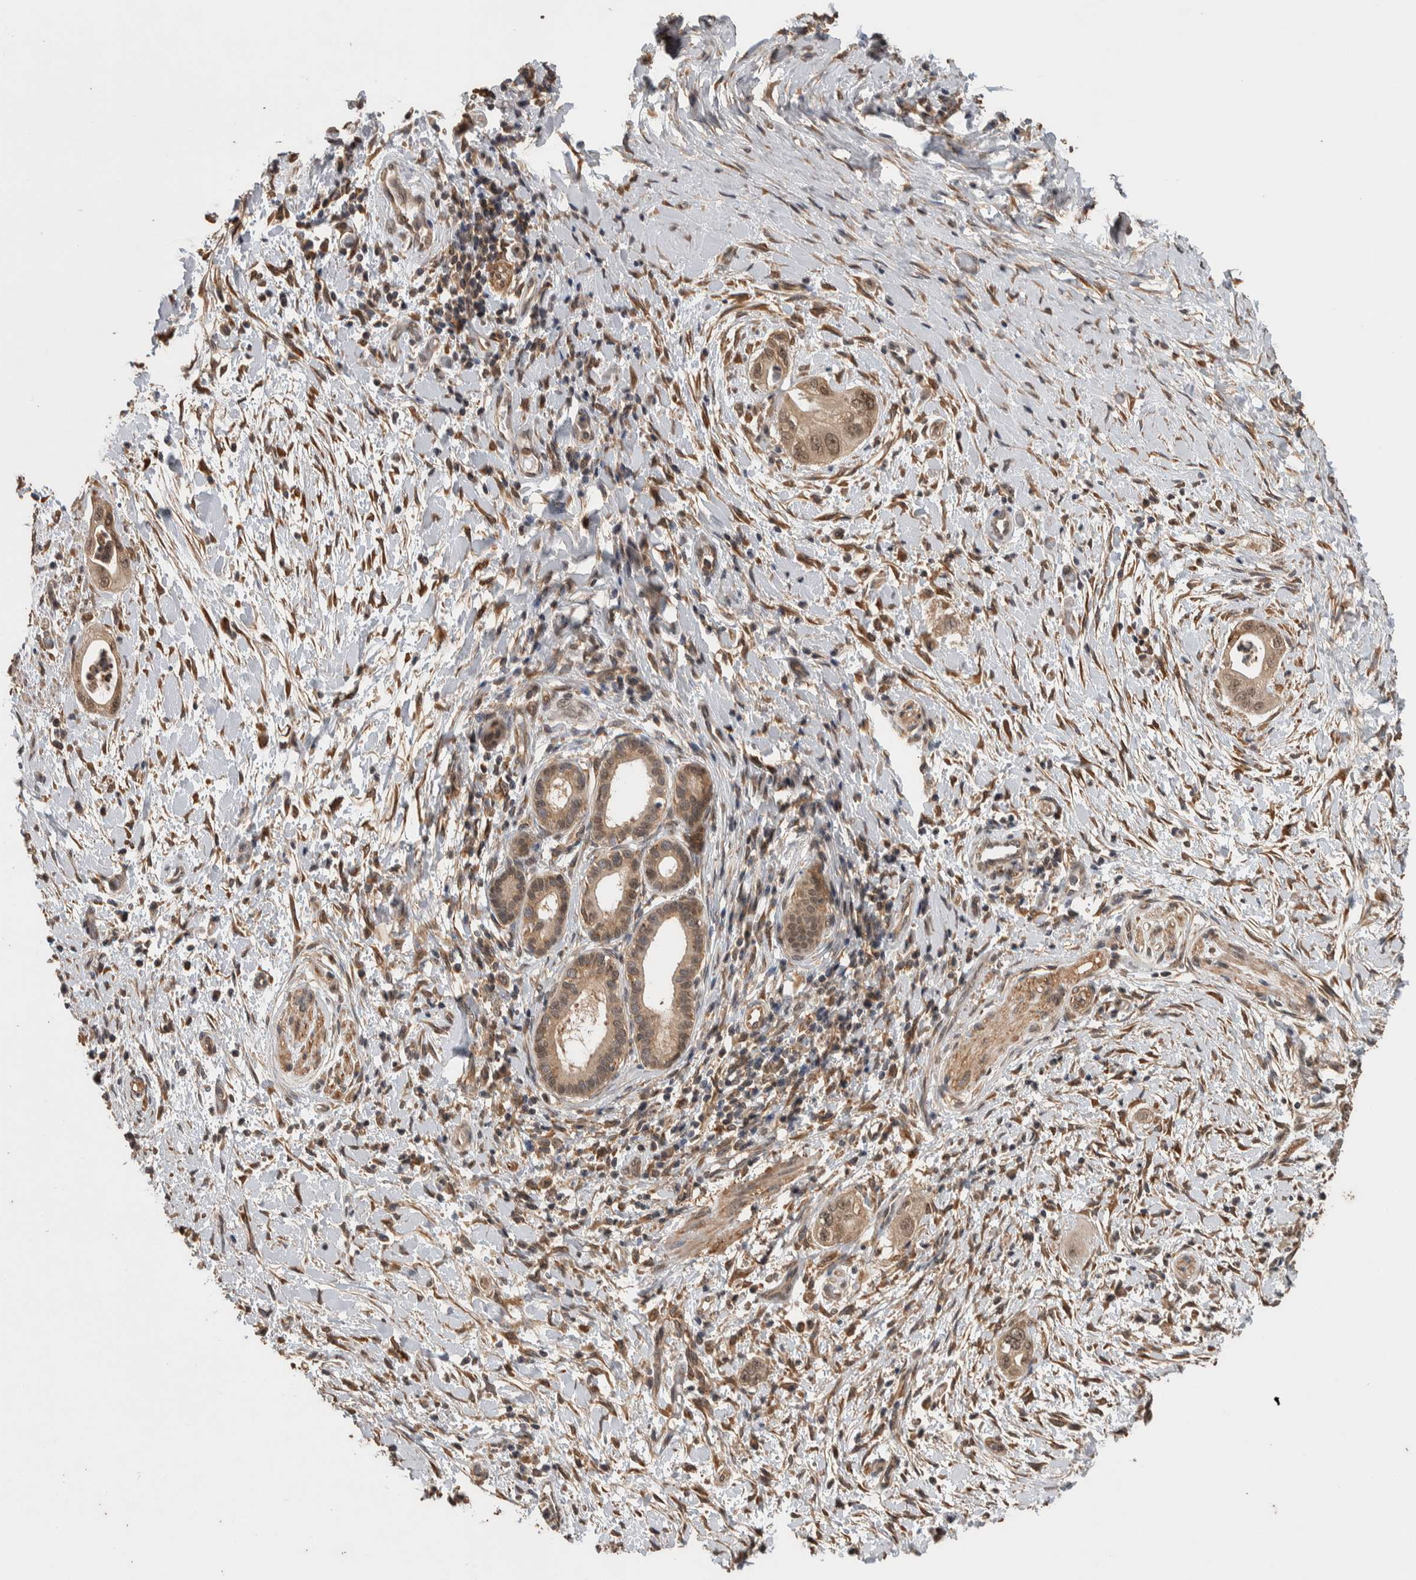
{"staining": {"intensity": "weak", "quantity": ">75%", "location": "cytoplasmic/membranous,nuclear"}, "tissue": "pancreatic cancer", "cell_type": "Tumor cells", "image_type": "cancer", "snomed": [{"axis": "morphology", "description": "Adenocarcinoma, NOS"}, {"axis": "topography", "description": "Pancreas"}], "caption": "DAB immunohistochemical staining of pancreatic cancer (adenocarcinoma) shows weak cytoplasmic/membranous and nuclear protein staining in approximately >75% of tumor cells.", "gene": "DVL2", "patient": {"sex": "male", "age": 58}}